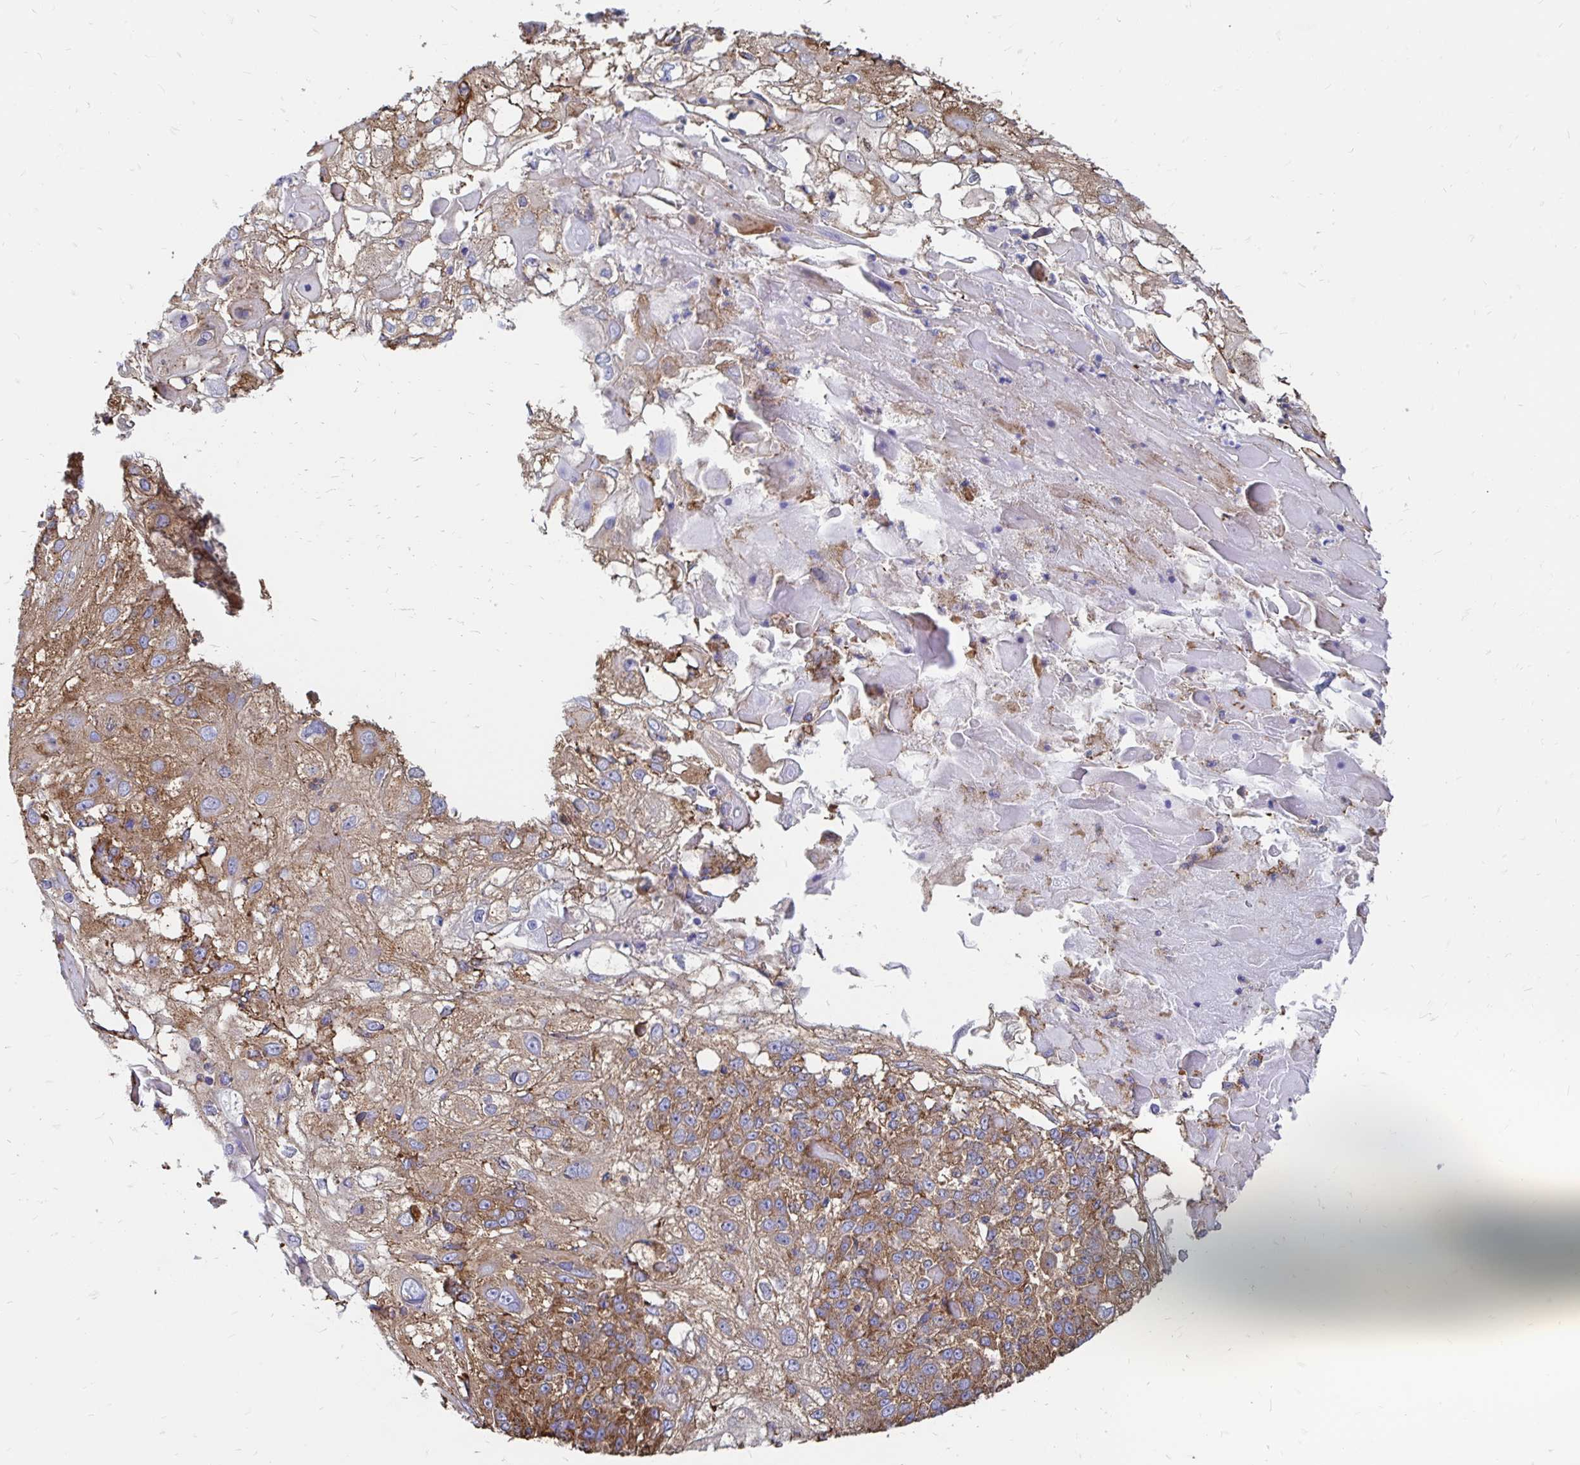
{"staining": {"intensity": "moderate", "quantity": ">75%", "location": "cytoplasmic/membranous"}, "tissue": "skin cancer", "cell_type": "Tumor cells", "image_type": "cancer", "snomed": [{"axis": "morphology", "description": "Normal tissue, NOS"}, {"axis": "morphology", "description": "Squamous cell carcinoma, NOS"}, {"axis": "topography", "description": "Skin"}], "caption": "Protein staining exhibits moderate cytoplasmic/membranous expression in approximately >75% of tumor cells in skin squamous cell carcinoma. (DAB IHC, brown staining for protein, blue staining for nuclei).", "gene": "CLTC", "patient": {"sex": "female", "age": 83}}